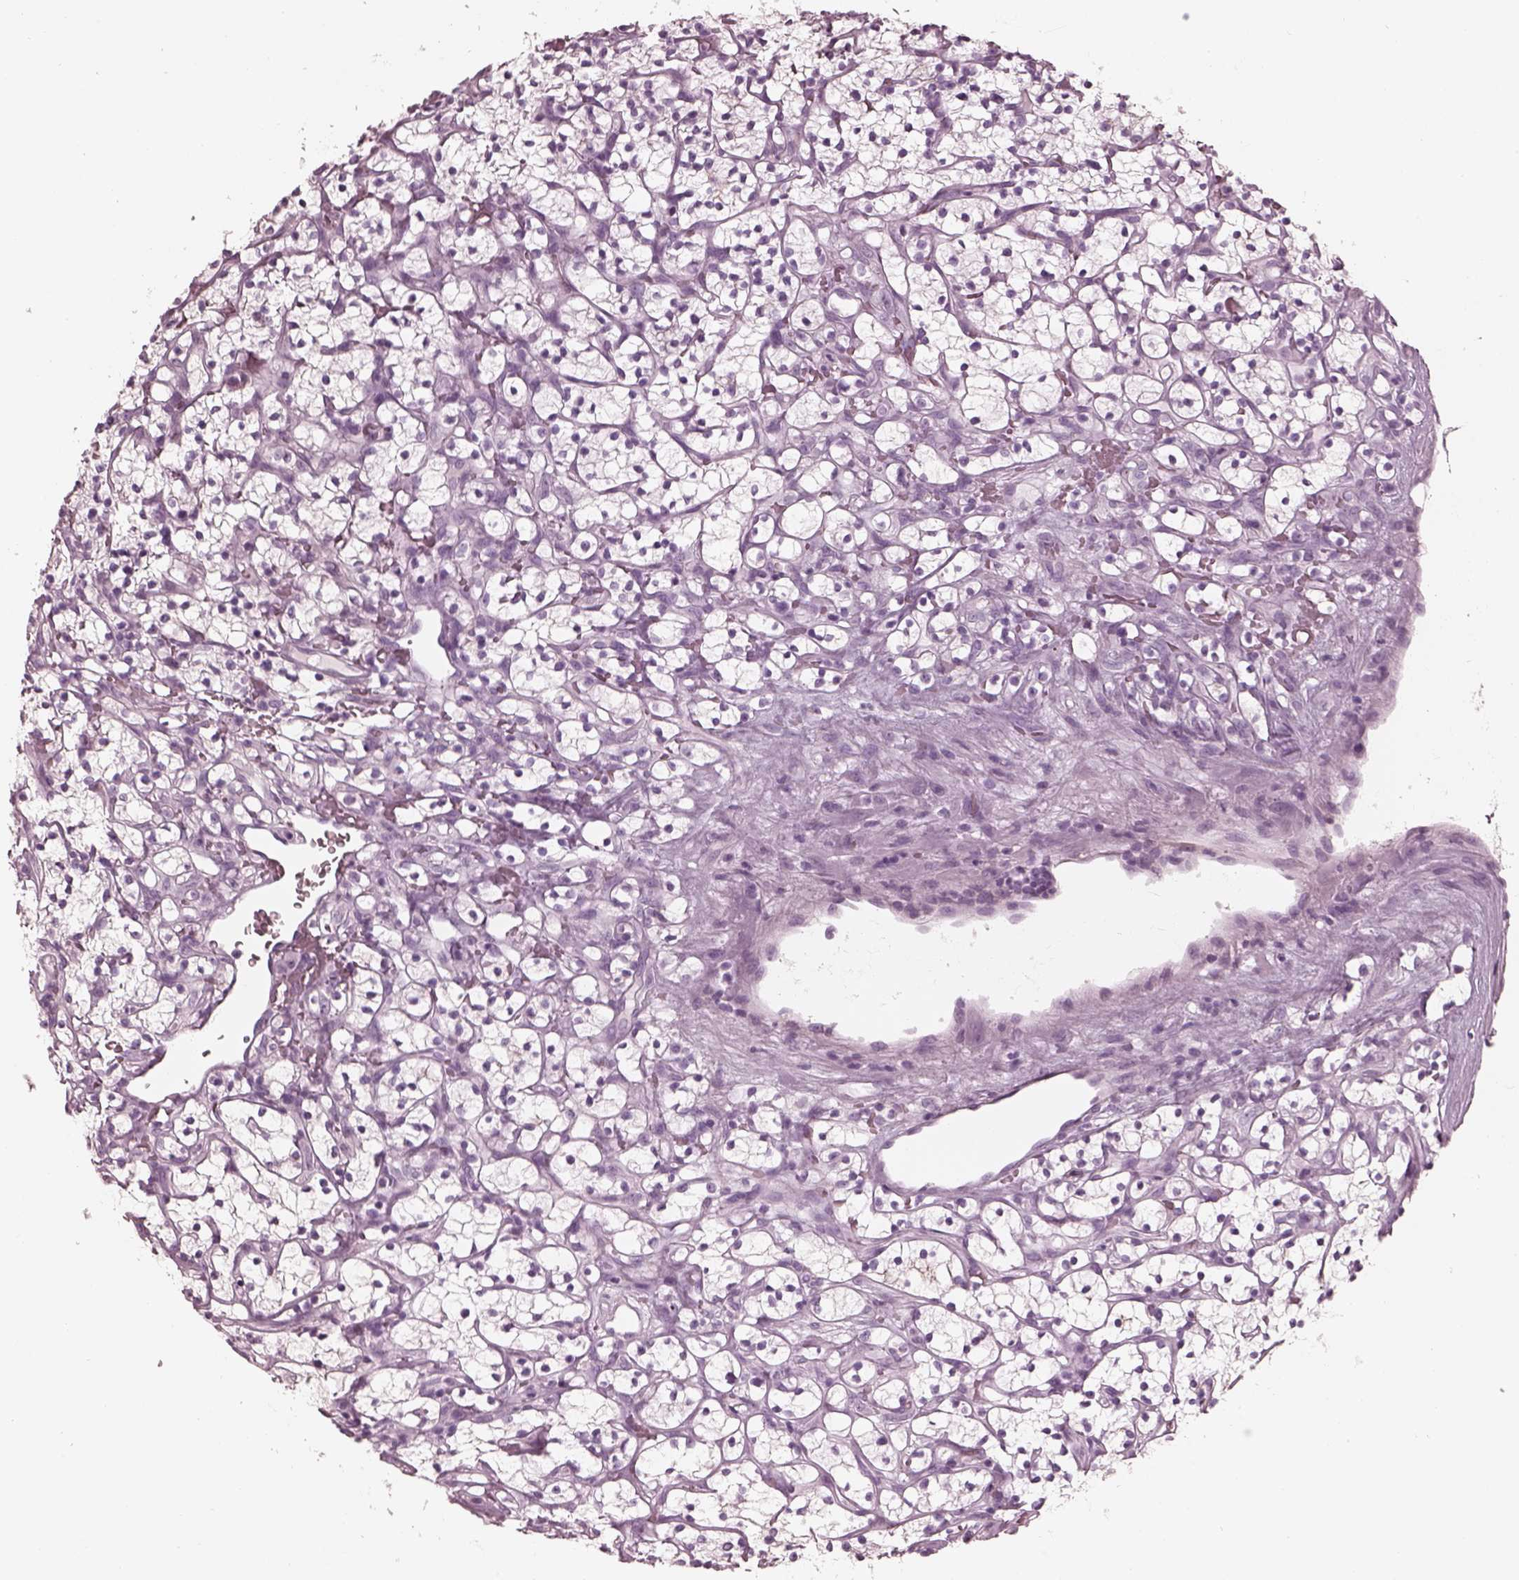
{"staining": {"intensity": "negative", "quantity": "none", "location": "none"}, "tissue": "renal cancer", "cell_type": "Tumor cells", "image_type": "cancer", "snomed": [{"axis": "morphology", "description": "Adenocarcinoma, NOS"}, {"axis": "topography", "description": "Kidney"}], "caption": "This histopathology image is of renal cancer stained with immunohistochemistry to label a protein in brown with the nuclei are counter-stained blue. There is no expression in tumor cells. Nuclei are stained in blue.", "gene": "FABP9", "patient": {"sex": "female", "age": 64}}